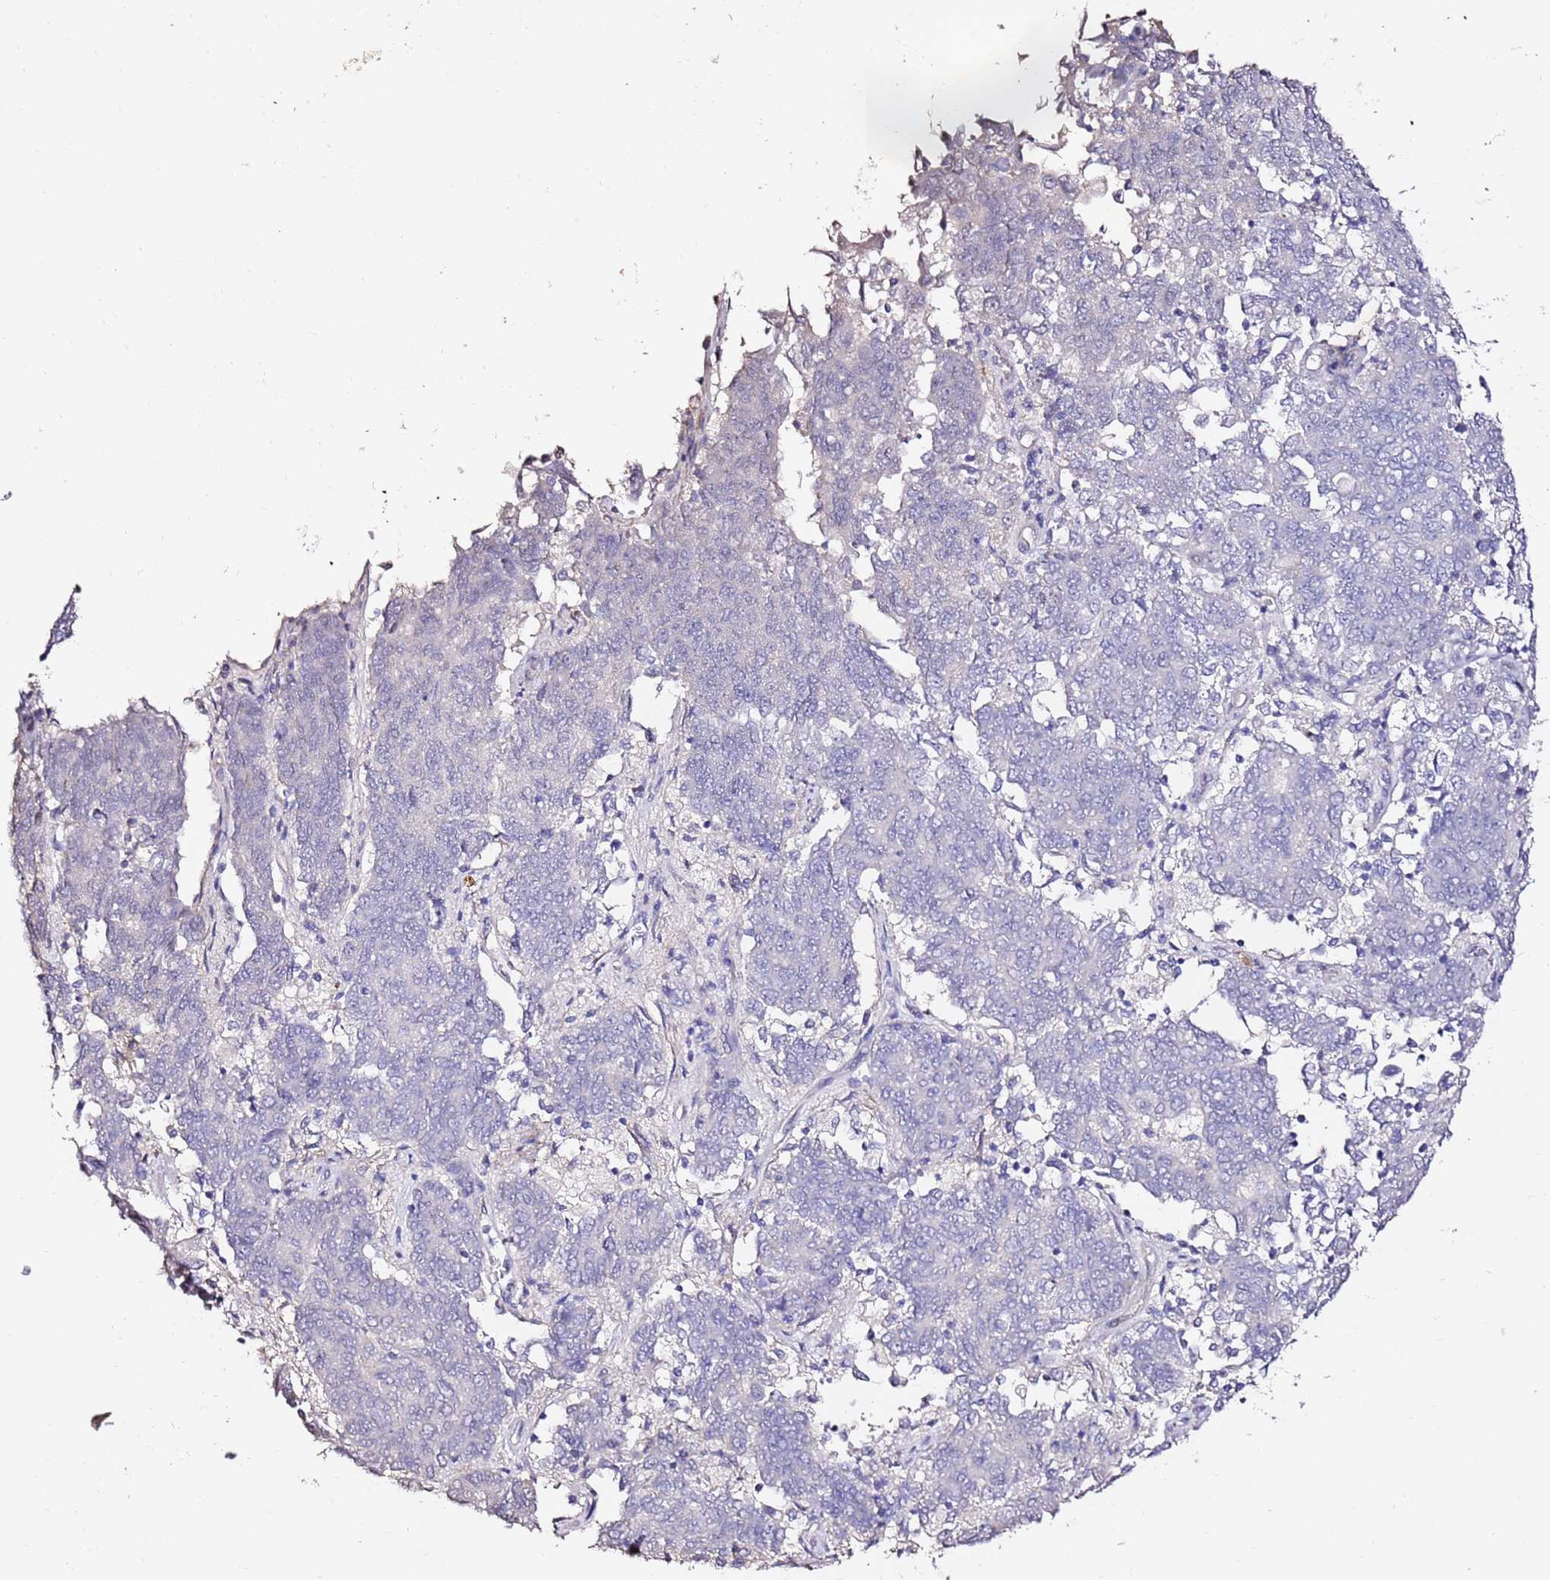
{"staining": {"intensity": "negative", "quantity": "none", "location": "none"}, "tissue": "endometrial cancer", "cell_type": "Tumor cells", "image_type": "cancer", "snomed": [{"axis": "morphology", "description": "Adenocarcinoma, NOS"}, {"axis": "topography", "description": "Endometrium"}], "caption": "The immunohistochemistry (IHC) micrograph has no significant staining in tumor cells of endometrial cancer tissue.", "gene": "ART5", "patient": {"sex": "female", "age": 80}}